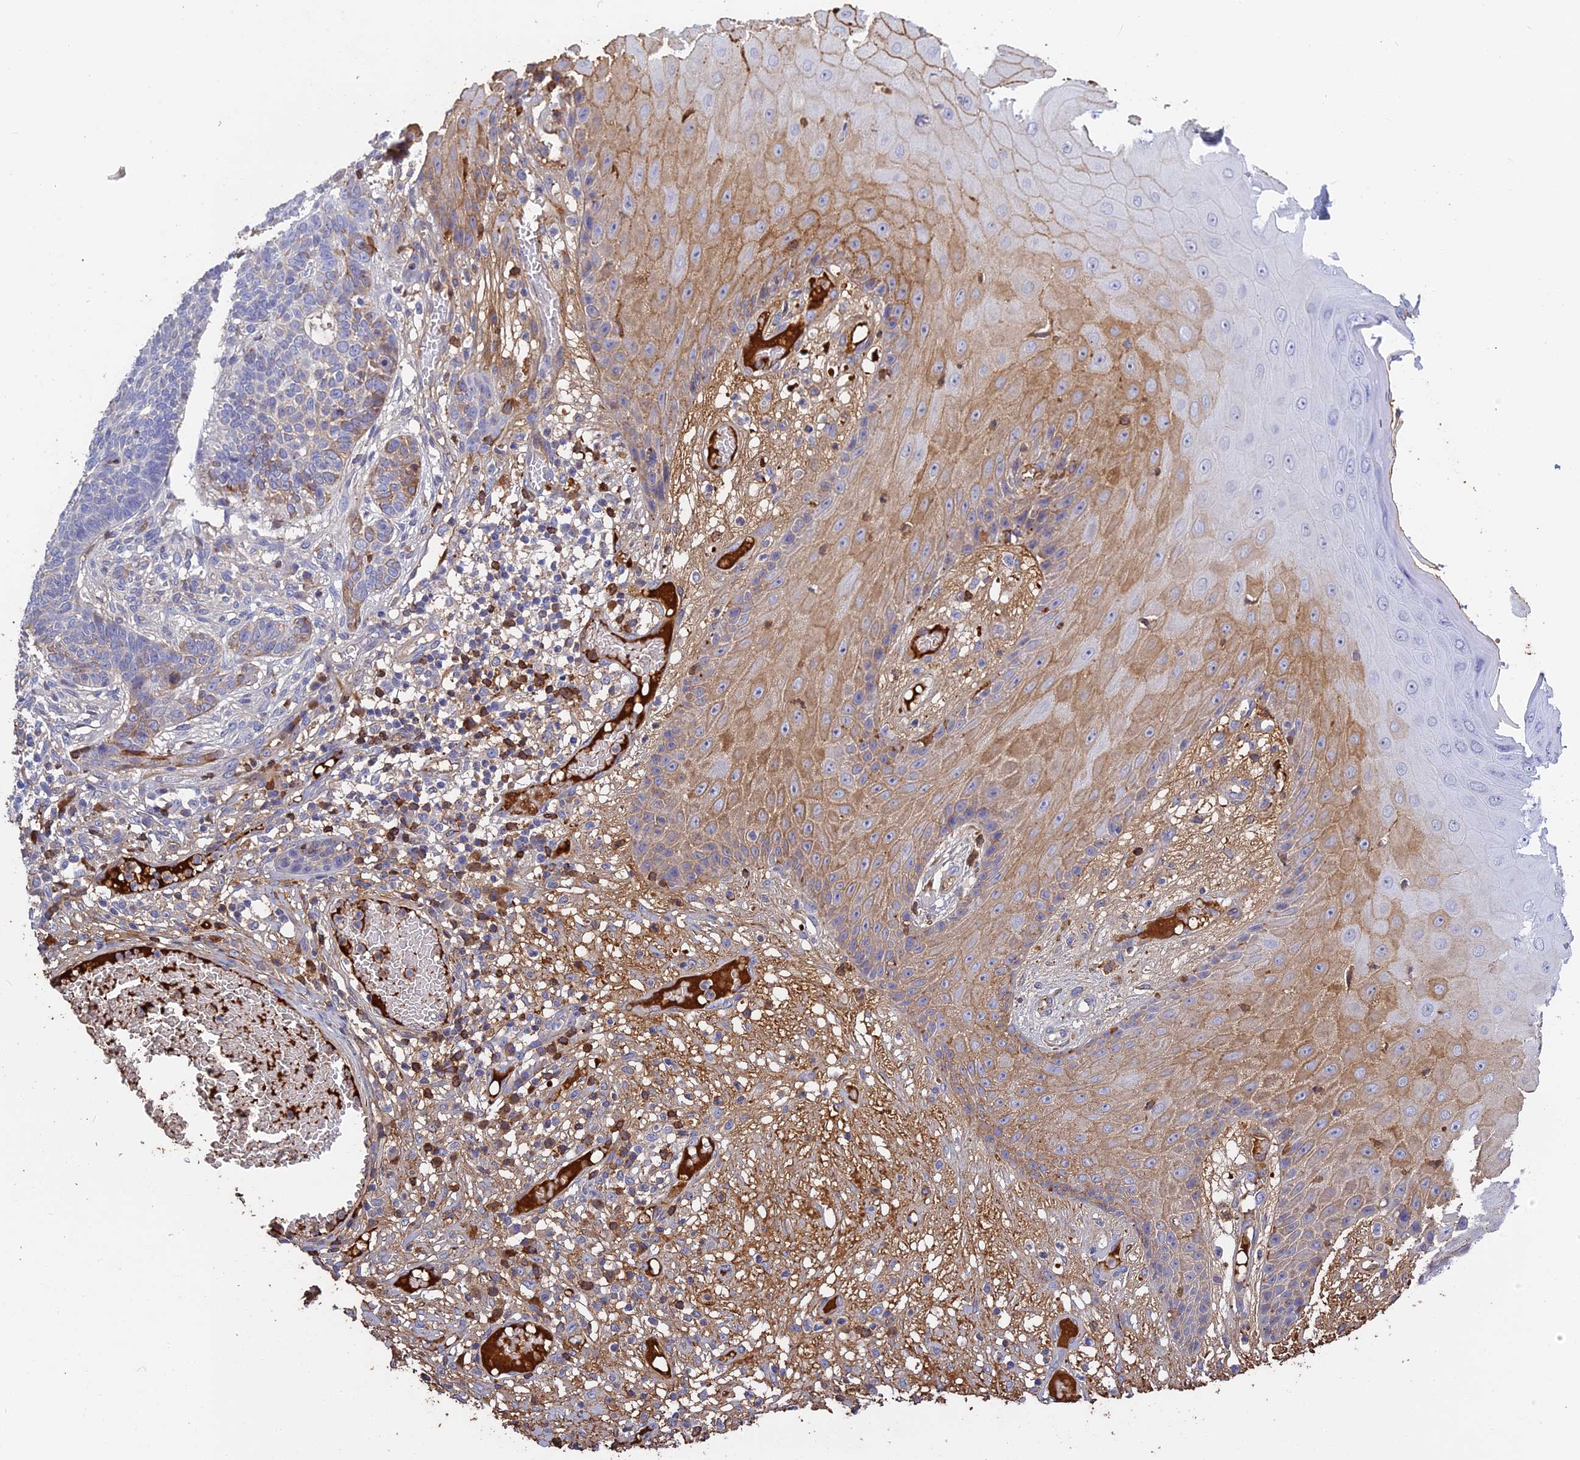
{"staining": {"intensity": "moderate", "quantity": "<25%", "location": "cytoplasmic/membranous"}, "tissue": "skin cancer", "cell_type": "Tumor cells", "image_type": "cancer", "snomed": [{"axis": "morphology", "description": "Normal tissue, NOS"}, {"axis": "morphology", "description": "Basal cell carcinoma"}, {"axis": "topography", "description": "Skin"}], "caption": "Protein positivity by immunohistochemistry reveals moderate cytoplasmic/membranous expression in about <25% of tumor cells in skin basal cell carcinoma.", "gene": "PZP", "patient": {"sex": "male", "age": 64}}